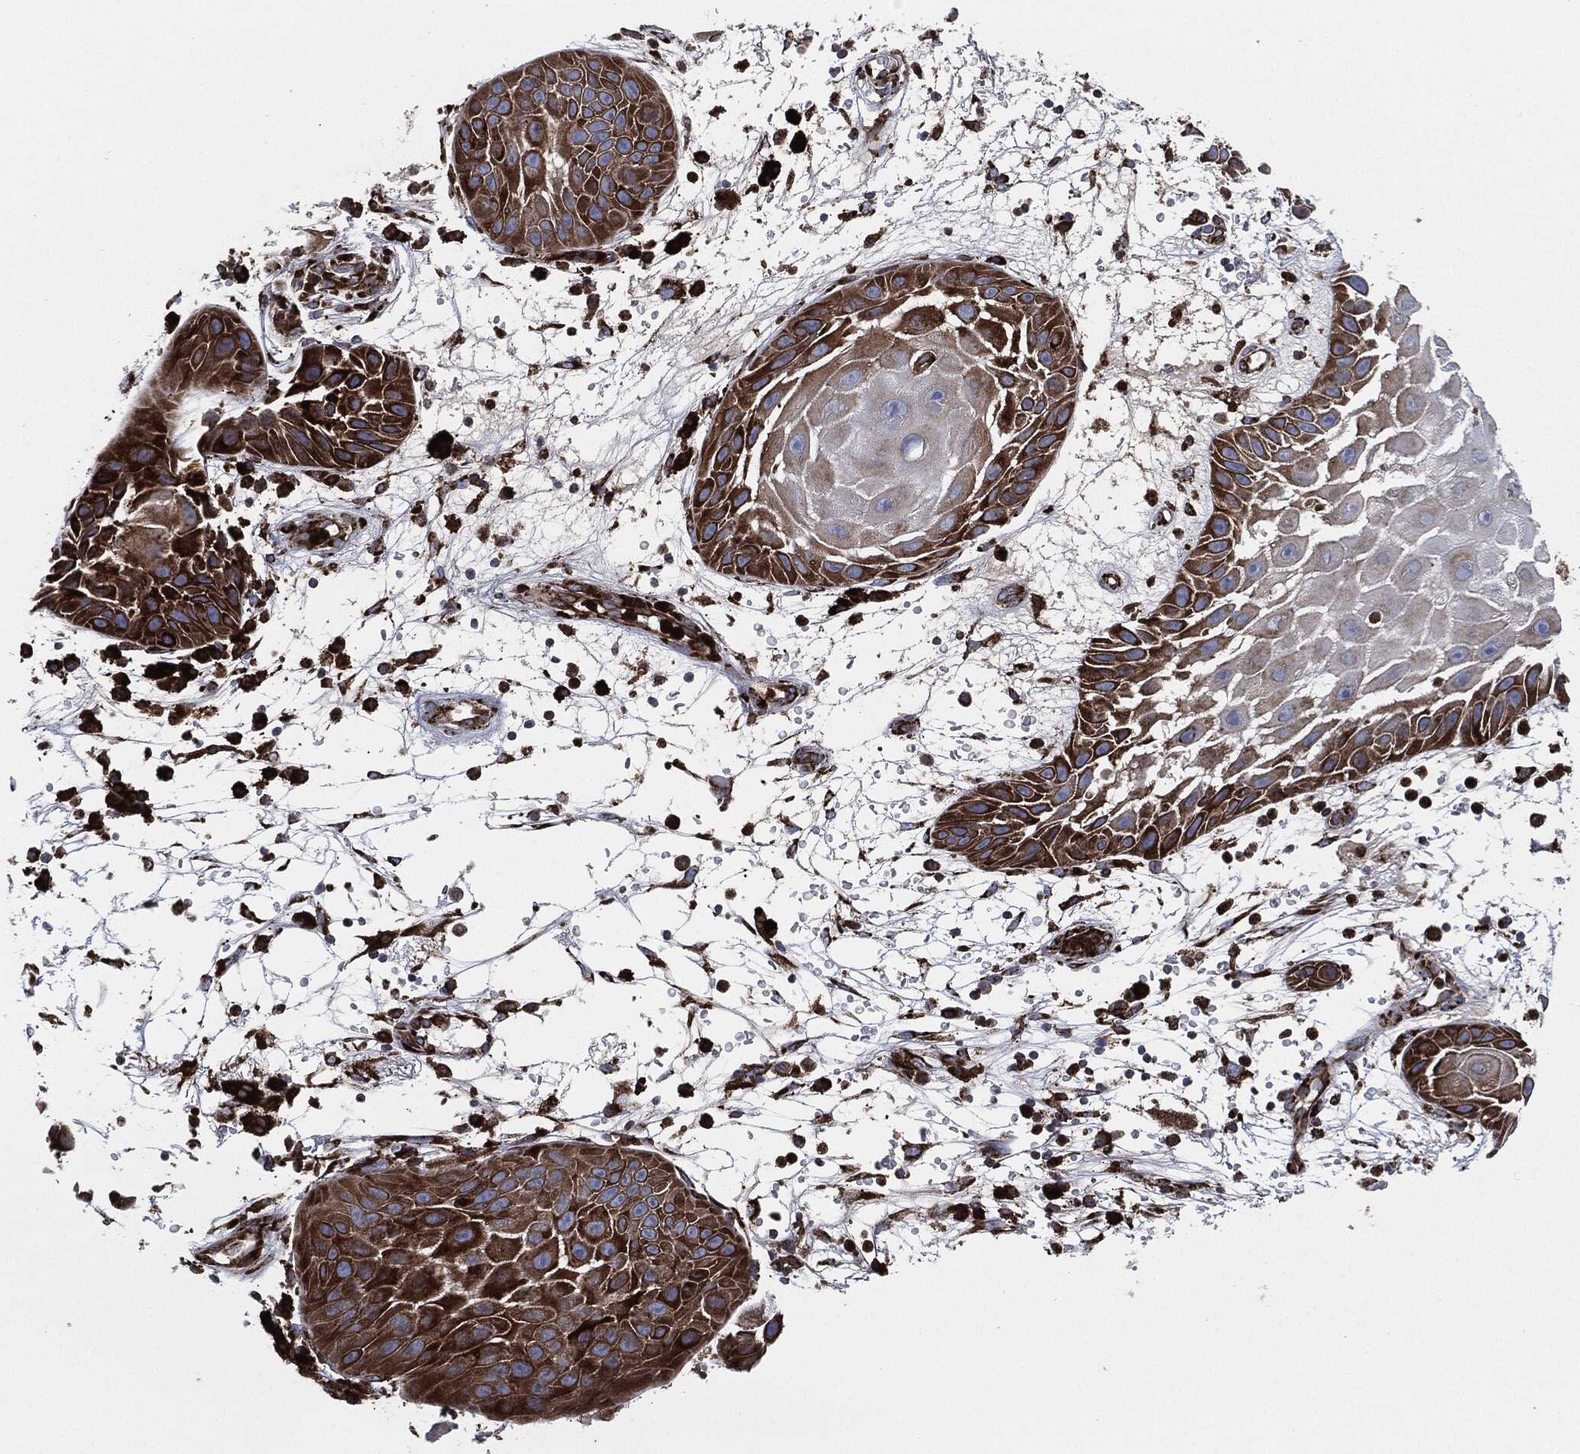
{"staining": {"intensity": "strong", "quantity": ">75%", "location": "cytoplasmic/membranous"}, "tissue": "skin cancer", "cell_type": "Tumor cells", "image_type": "cancer", "snomed": [{"axis": "morphology", "description": "Normal tissue, NOS"}, {"axis": "morphology", "description": "Squamous cell carcinoma, NOS"}, {"axis": "topography", "description": "Skin"}], "caption": "DAB immunohistochemical staining of skin squamous cell carcinoma demonstrates strong cytoplasmic/membranous protein expression in approximately >75% of tumor cells.", "gene": "CALR", "patient": {"sex": "male", "age": 79}}